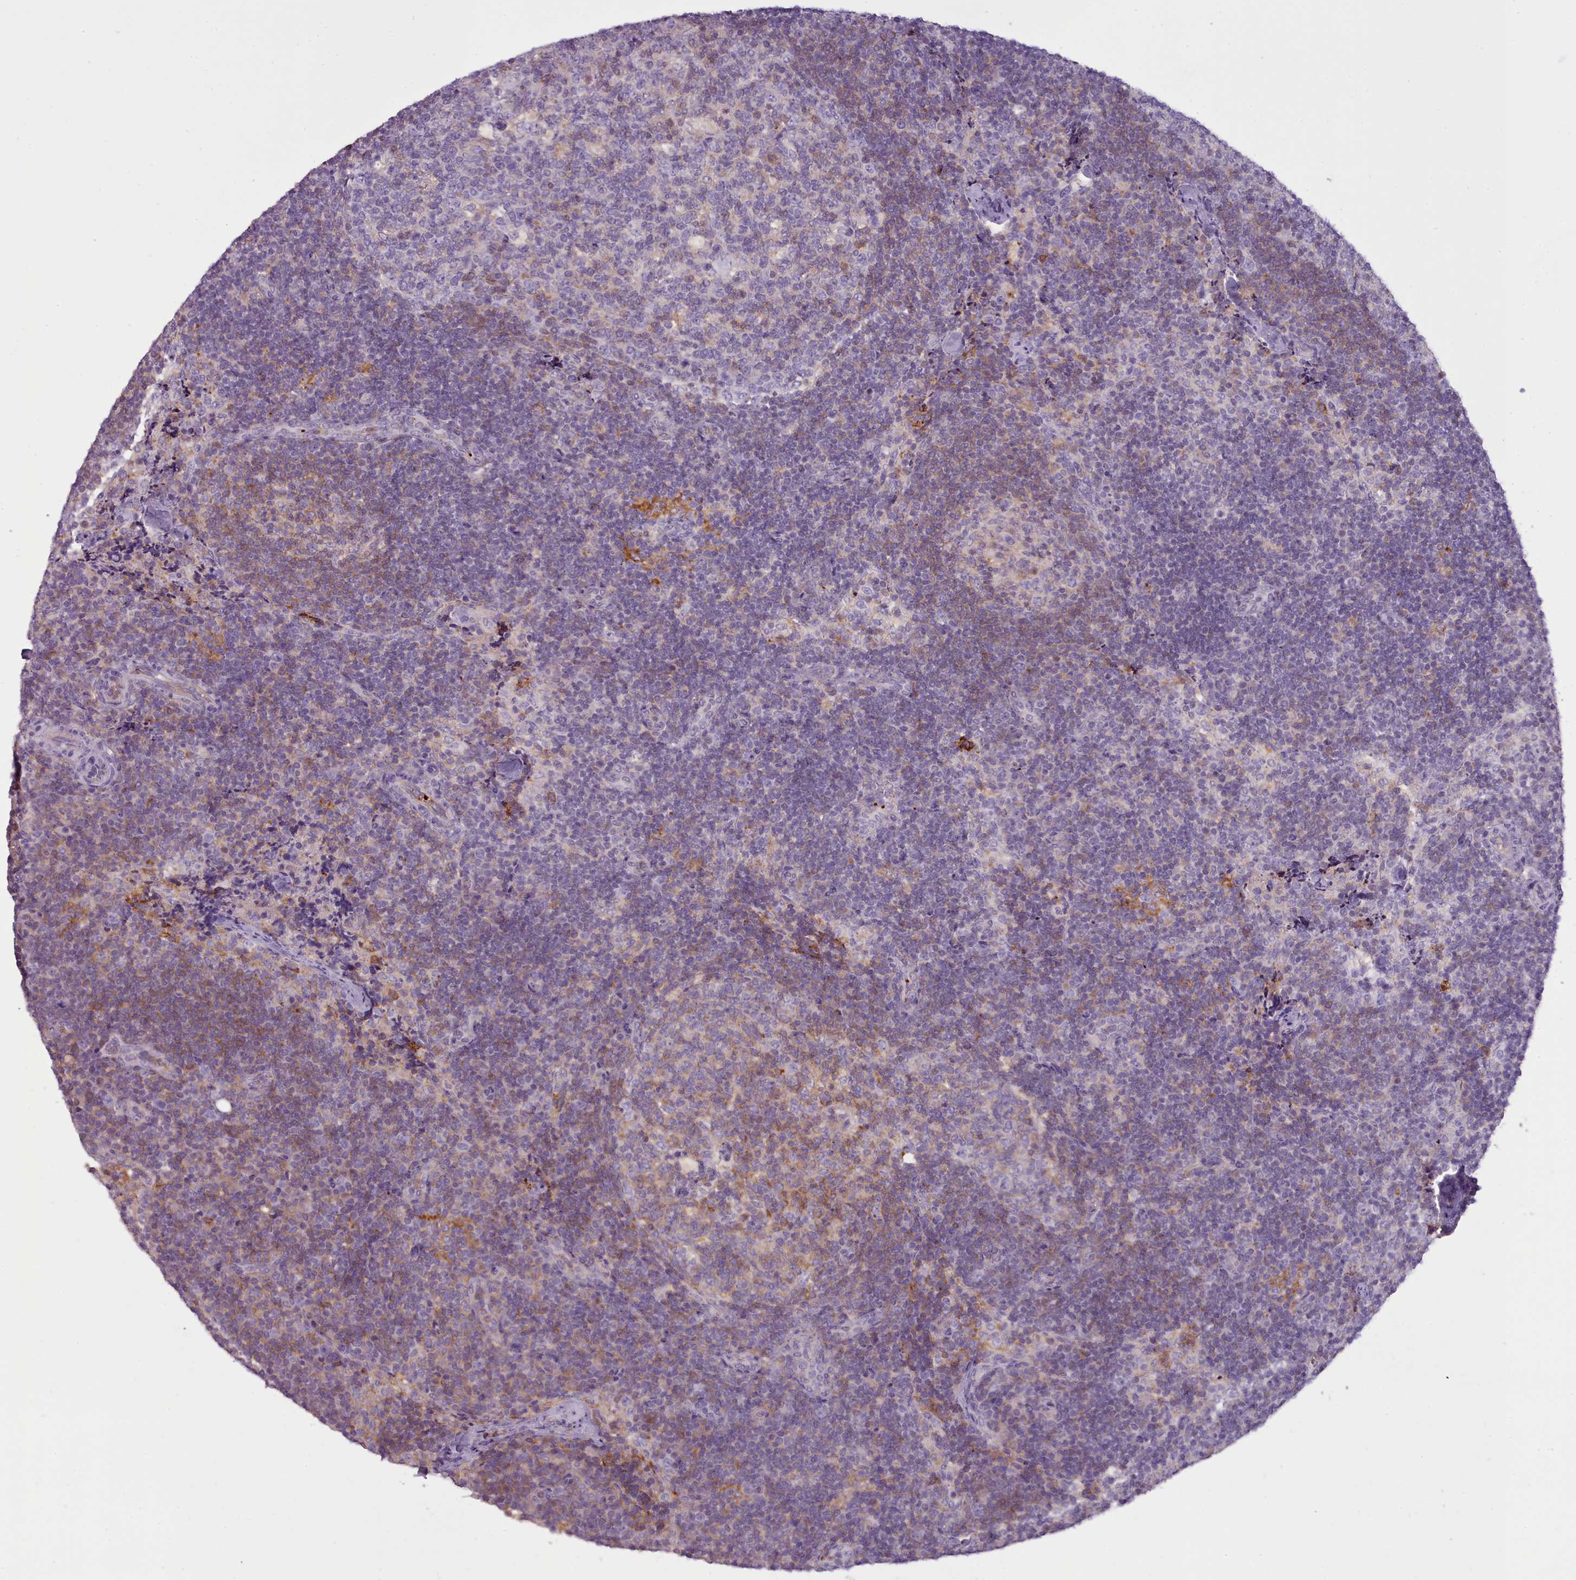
{"staining": {"intensity": "moderate", "quantity": "<25%", "location": "cytoplasmic/membranous"}, "tissue": "lymph node", "cell_type": "Germinal center cells", "image_type": "normal", "snomed": [{"axis": "morphology", "description": "Normal tissue, NOS"}, {"axis": "topography", "description": "Lymph node"}], "caption": "Benign lymph node demonstrates moderate cytoplasmic/membranous staining in about <25% of germinal center cells, visualized by immunohistochemistry. (brown staining indicates protein expression, while blue staining denotes nuclei).", "gene": "NDST2", "patient": {"sex": "female", "age": 31}}